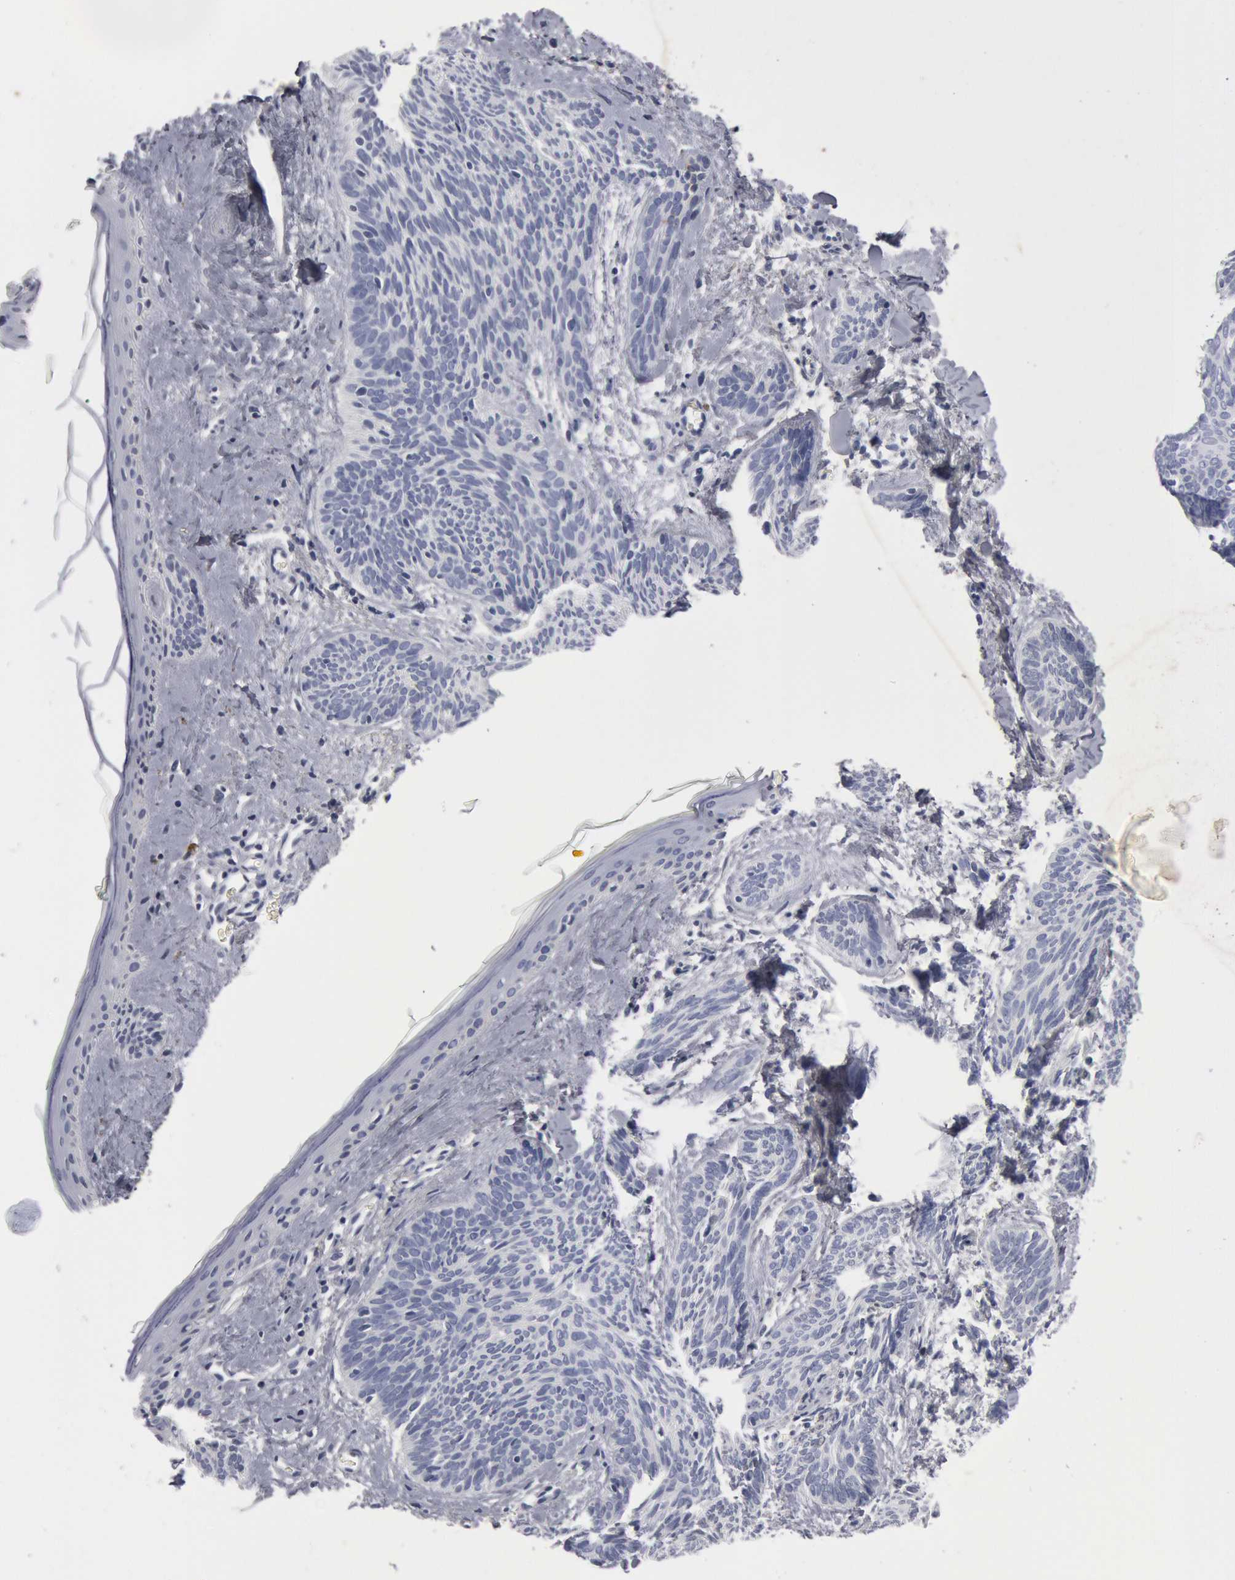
{"staining": {"intensity": "negative", "quantity": "none", "location": "none"}, "tissue": "skin cancer", "cell_type": "Tumor cells", "image_type": "cancer", "snomed": [{"axis": "morphology", "description": "Basal cell carcinoma"}, {"axis": "topography", "description": "Skin"}], "caption": "Human basal cell carcinoma (skin) stained for a protein using immunohistochemistry (IHC) demonstrates no positivity in tumor cells.", "gene": "FOXA2", "patient": {"sex": "female", "age": 81}}